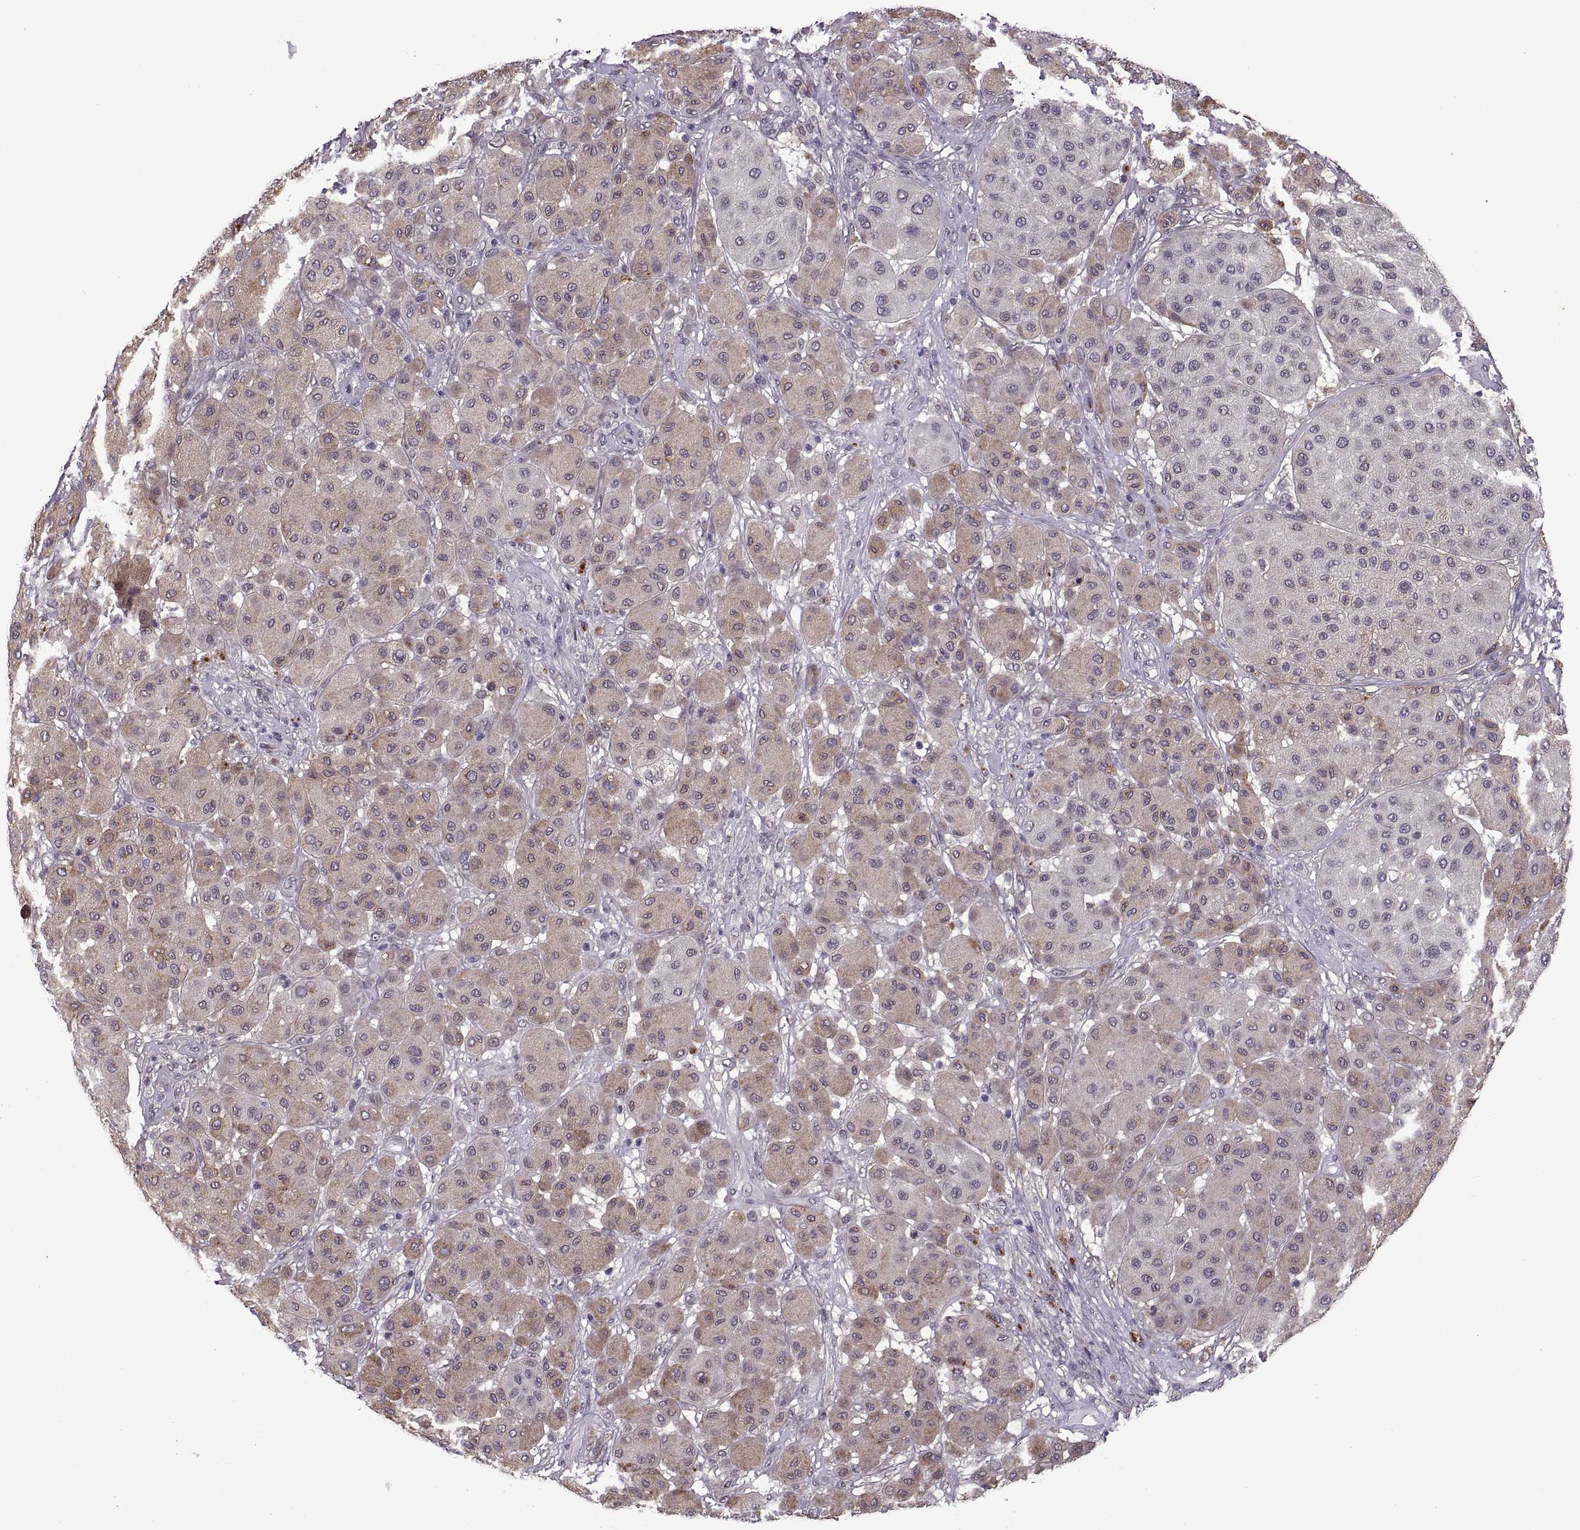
{"staining": {"intensity": "weak", "quantity": "25%-75%", "location": "cytoplasmic/membranous"}, "tissue": "melanoma", "cell_type": "Tumor cells", "image_type": "cancer", "snomed": [{"axis": "morphology", "description": "Malignant melanoma, Metastatic site"}, {"axis": "topography", "description": "Smooth muscle"}], "caption": "Protein staining by immunohistochemistry (IHC) reveals weak cytoplasmic/membranous positivity in about 25%-75% of tumor cells in melanoma.", "gene": "PRSS37", "patient": {"sex": "male", "age": 41}}